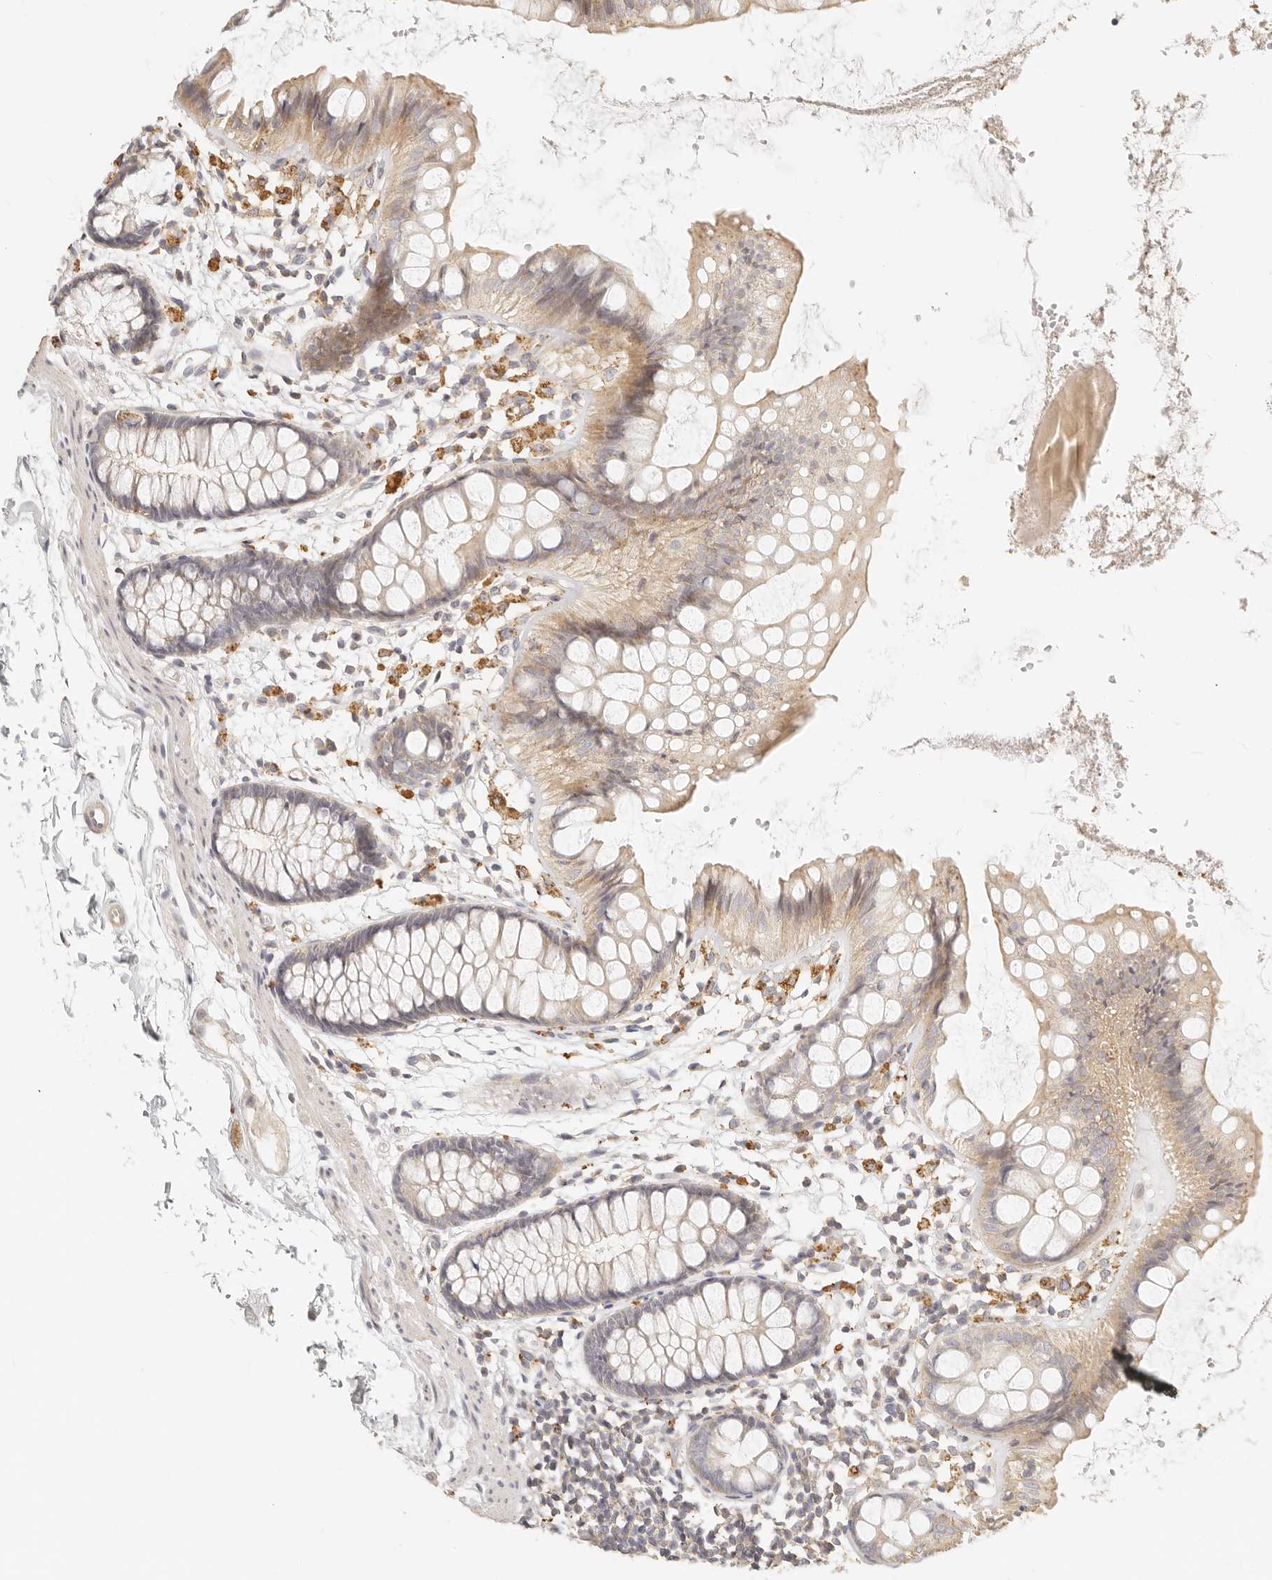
{"staining": {"intensity": "weak", "quantity": "25%-75%", "location": "cytoplasmic/membranous"}, "tissue": "rectum", "cell_type": "Glandular cells", "image_type": "normal", "snomed": [{"axis": "morphology", "description": "Normal tissue, NOS"}, {"axis": "topography", "description": "Rectum"}], "caption": "Protein staining of unremarkable rectum reveals weak cytoplasmic/membranous expression in about 25%-75% of glandular cells.", "gene": "CNMD", "patient": {"sex": "female", "age": 66}}